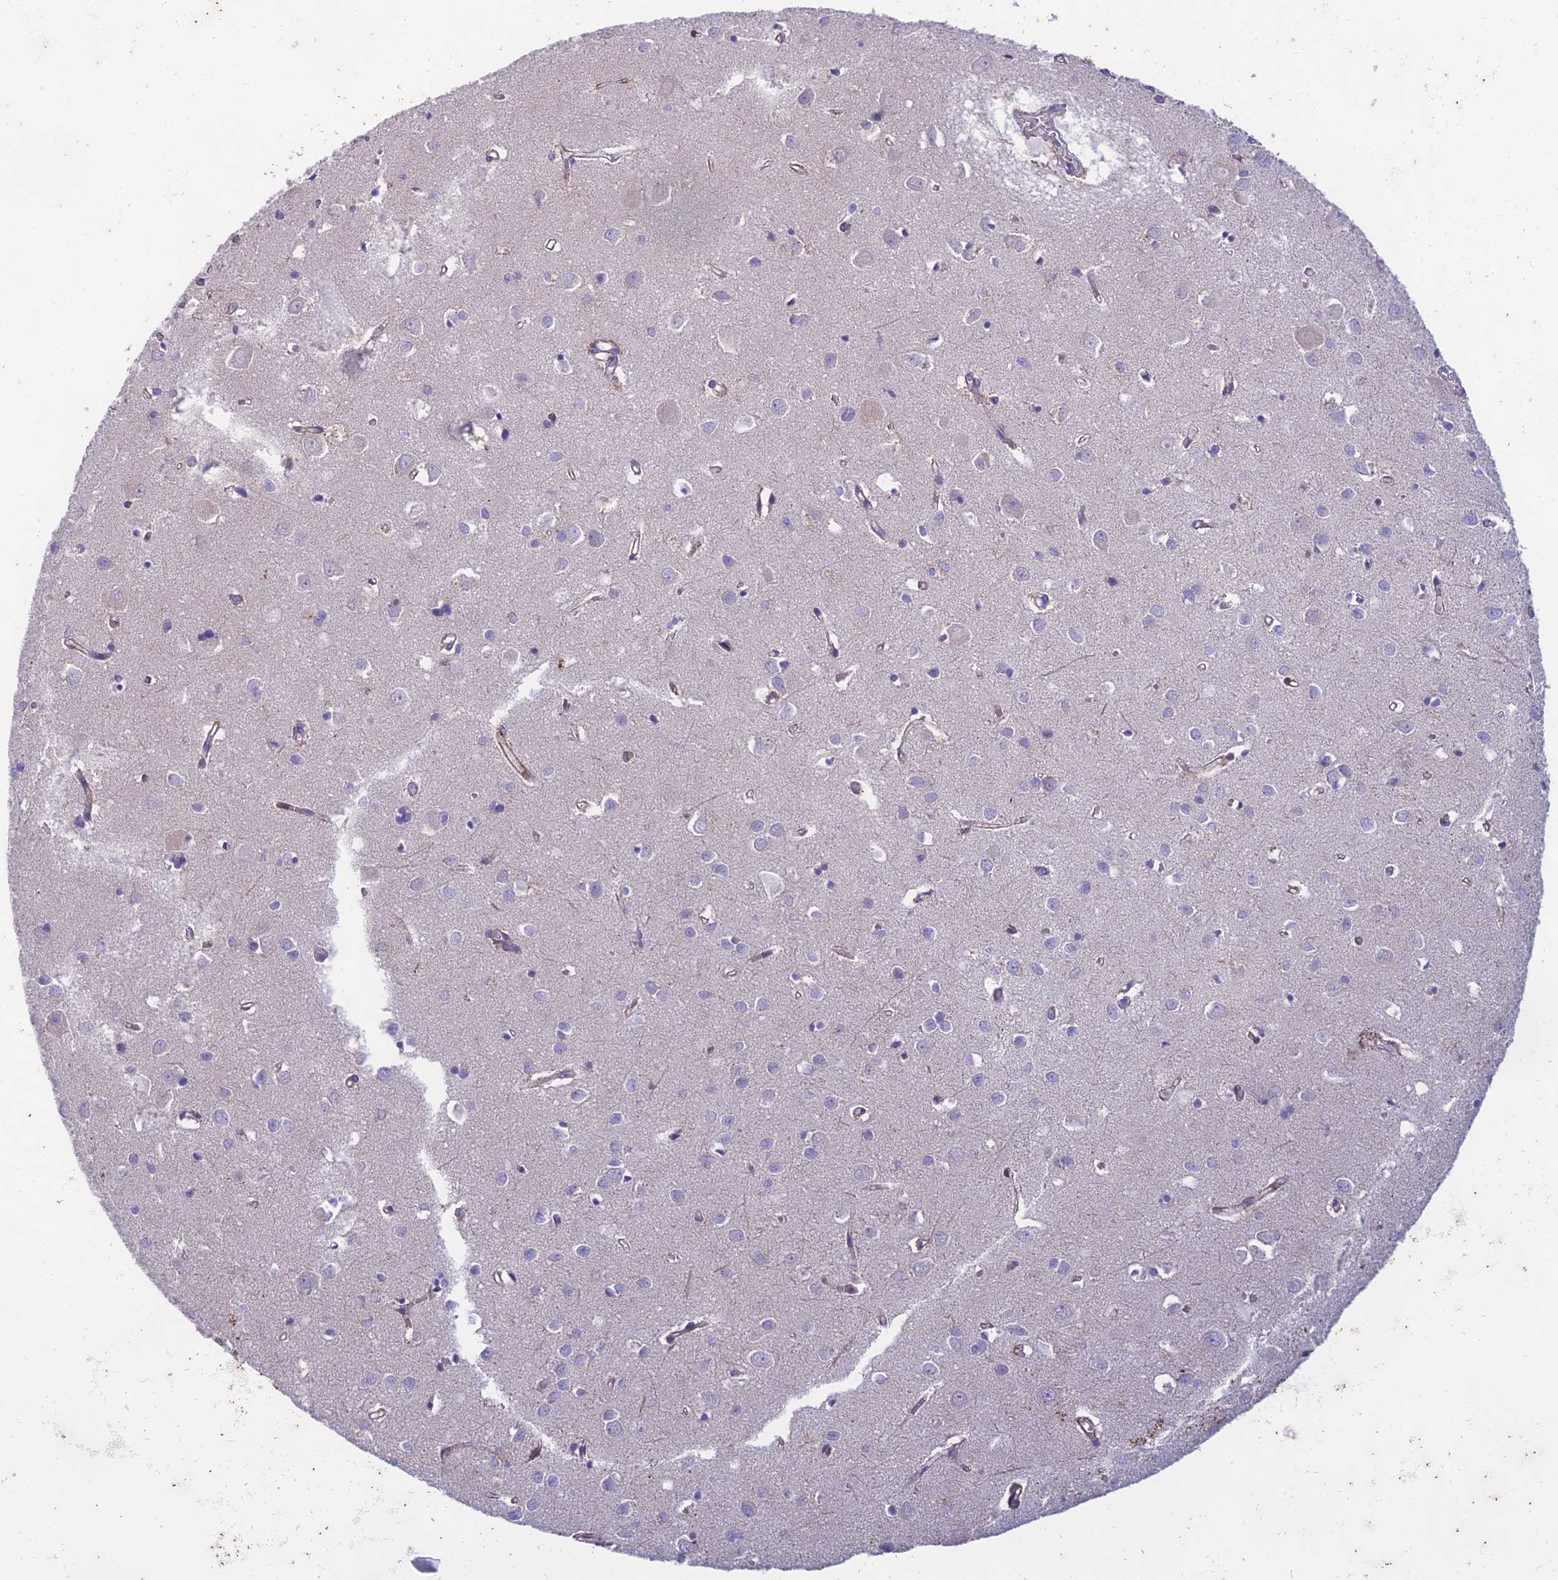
{"staining": {"intensity": "weak", "quantity": "25%-75%", "location": "cytoplasmic/membranous"}, "tissue": "cerebral cortex", "cell_type": "Endothelial cells", "image_type": "normal", "snomed": [{"axis": "morphology", "description": "Normal tissue, NOS"}, {"axis": "topography", "description": "Cerebral cortex"}], "caption": "DAB (3,3'-diaminobenzidine) immunohistochemical staining of normal cerebral cortex displays weak cytoplasmic/membranous protein positivity in approximately 25%-75% of endothelial cells.", "gene": "PTCD2", "patient": {"sex": "female", "age": 64}}